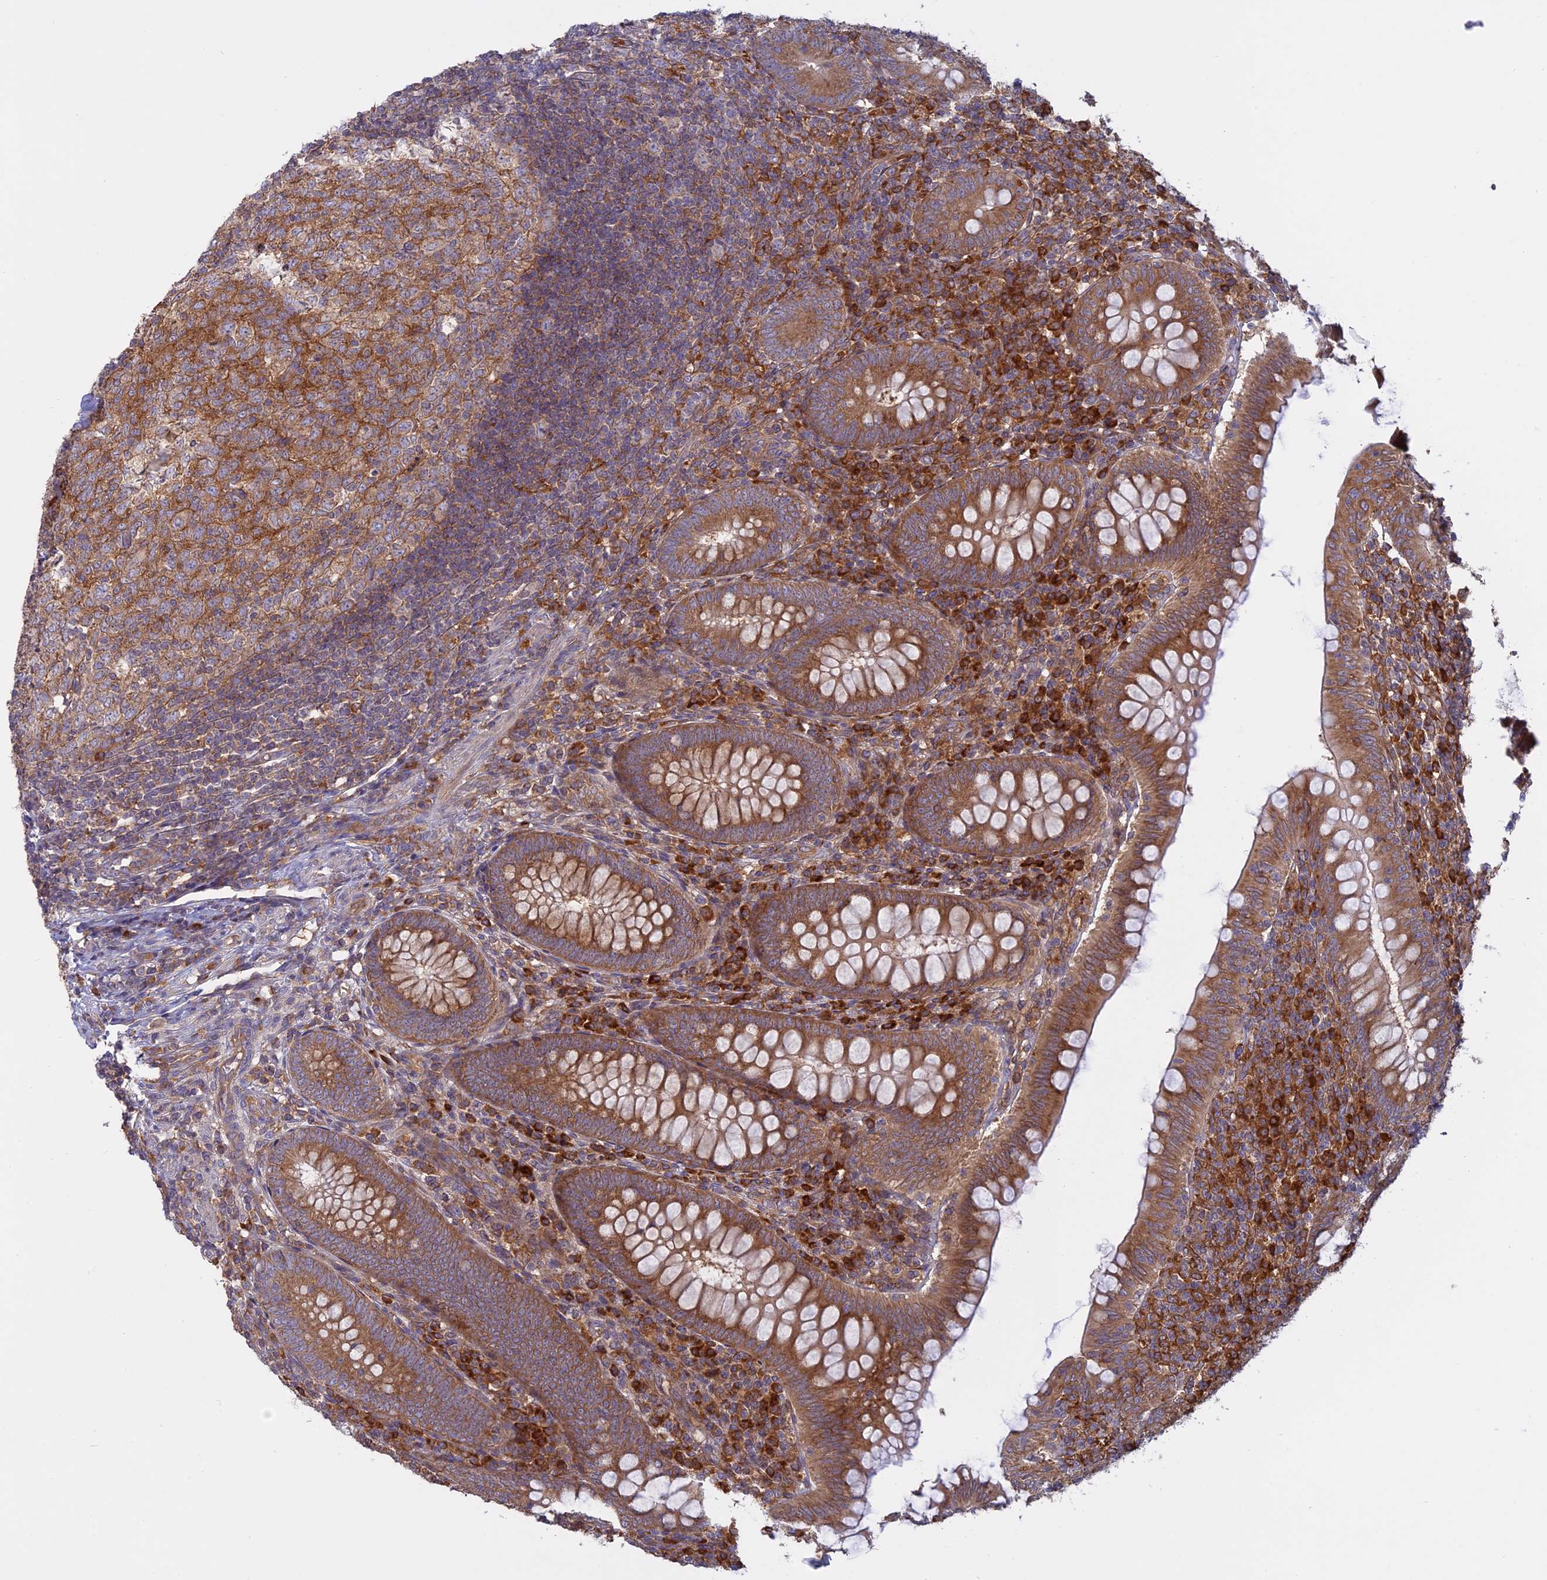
{"staining": {"intensity": "moderate", "quantity": ">75%", "location": "cytoplasmic/membranous"}, "tissue": "appendix", "cell_type": "Glandular cells", "image_type": "normal", "snomed": [{"axis": "morphology", "description": "Normal tissue, NOS"}, {"axis": "topography", "description": "Appendix"}], "caption": "IHC photomicrograph of unremarkable appendix: appendix stained using IHC shows medium levels of moderate protein expression localized specifically in the cytoplasmic/membranous of glandular cells, appearing as a cytoplasmic/membranous brown color.", "gene": "TMEM208", "patient": {"sex": "male", "age": 14}}